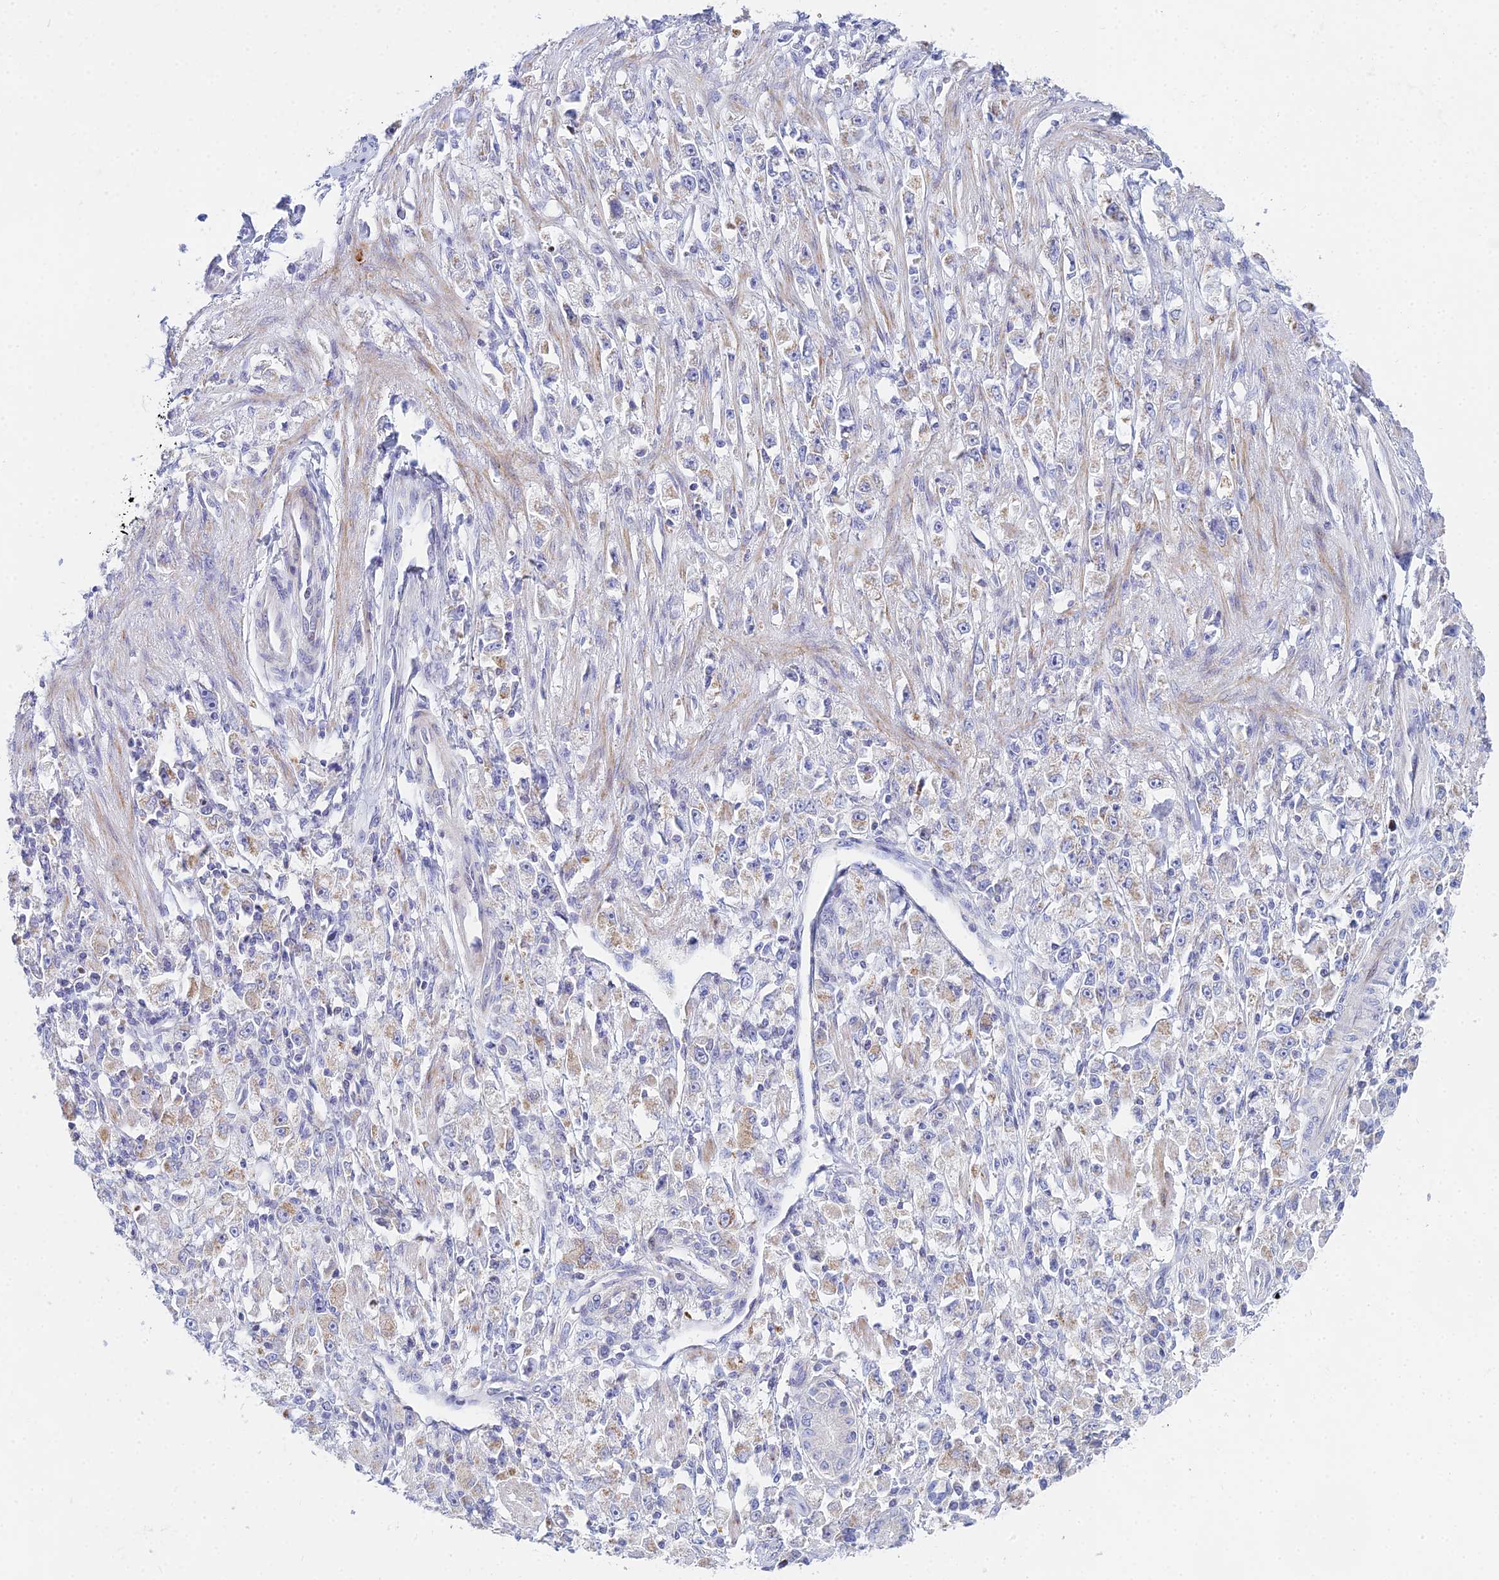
{"staining": {"intensity": "weak", "quantity": "<25%", "location": "cytoplasmic/membranous"}, "tissue": "stomach cancer", "cell_type": "Tumor cells", "image_type": "cancer", "snomed": [{"axis": "morphology", "description": "Adenocarcinoma, NOS"}, {"axis": "topography", "description": "Stomach"}], "caption": "Immunohistochemical staining of stomach cancer (adenocarcinoma) exhibits no significant expression in tumor cells.", "gene": "PRR13", "patient": {"sex": "female", "age": 59}}